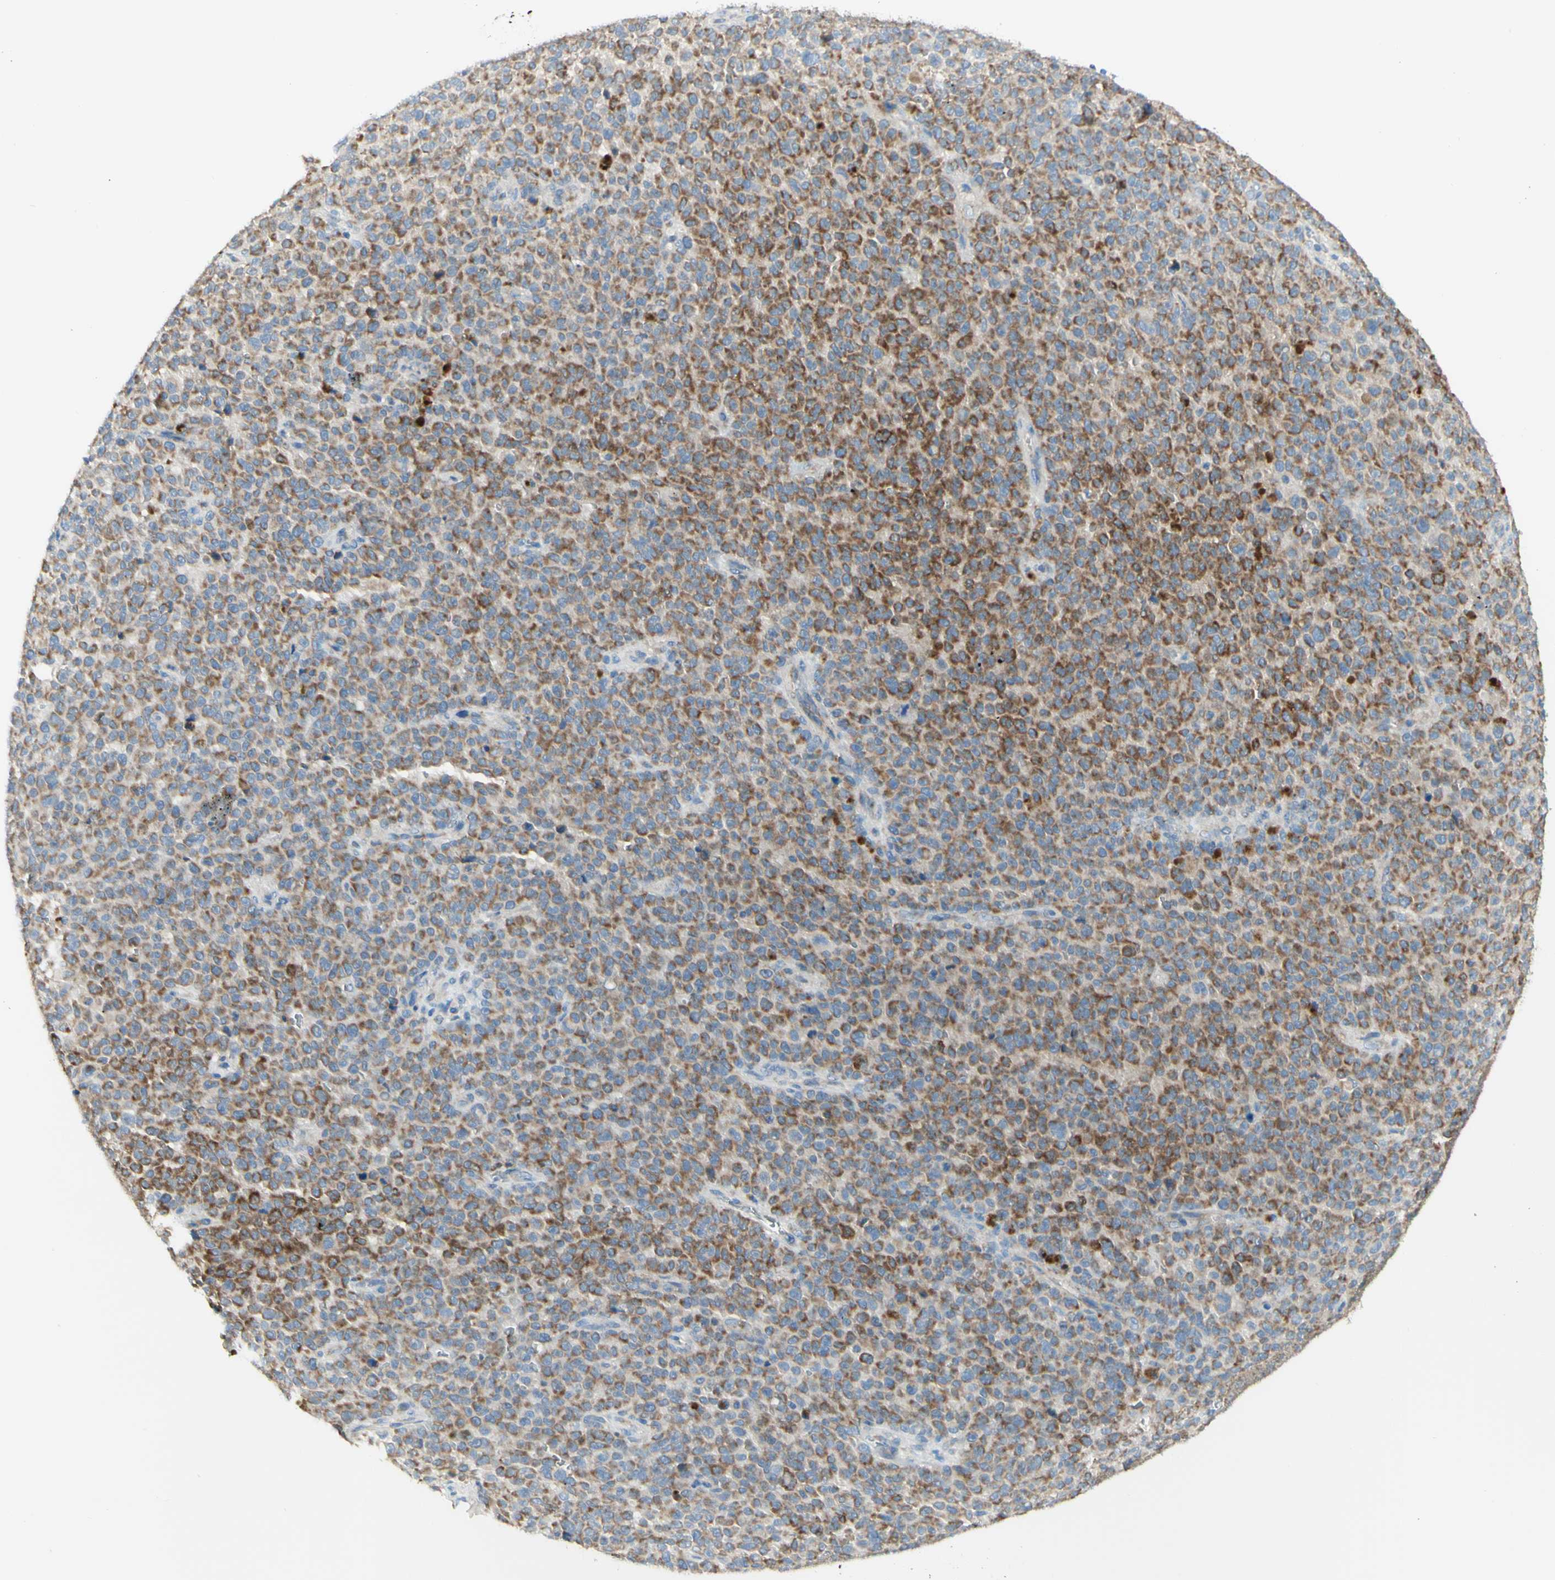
{"staining": {"intensity": "moderate", "quantity": ">75%", "location": "cytoplasmic/membranous"}, "tissue": "melanoma", "cell_type": "Tumor cells", "image_type": "cancer", "snomed": [{"axis": "morphology", "description": "Malignant melanoma, NOS"}, {"axis": "topography", "description": "Skin"}], "caption": "This image exhibits malignant melanoma stained with IHC to label a protein in brown. The cytoplasmic/membranous of tumor cells show moderate positivity for the protein. Nuclei are counter-stained blue.", "gene": "ARMC10", "patient": {"sex": "female", "age": 82}}